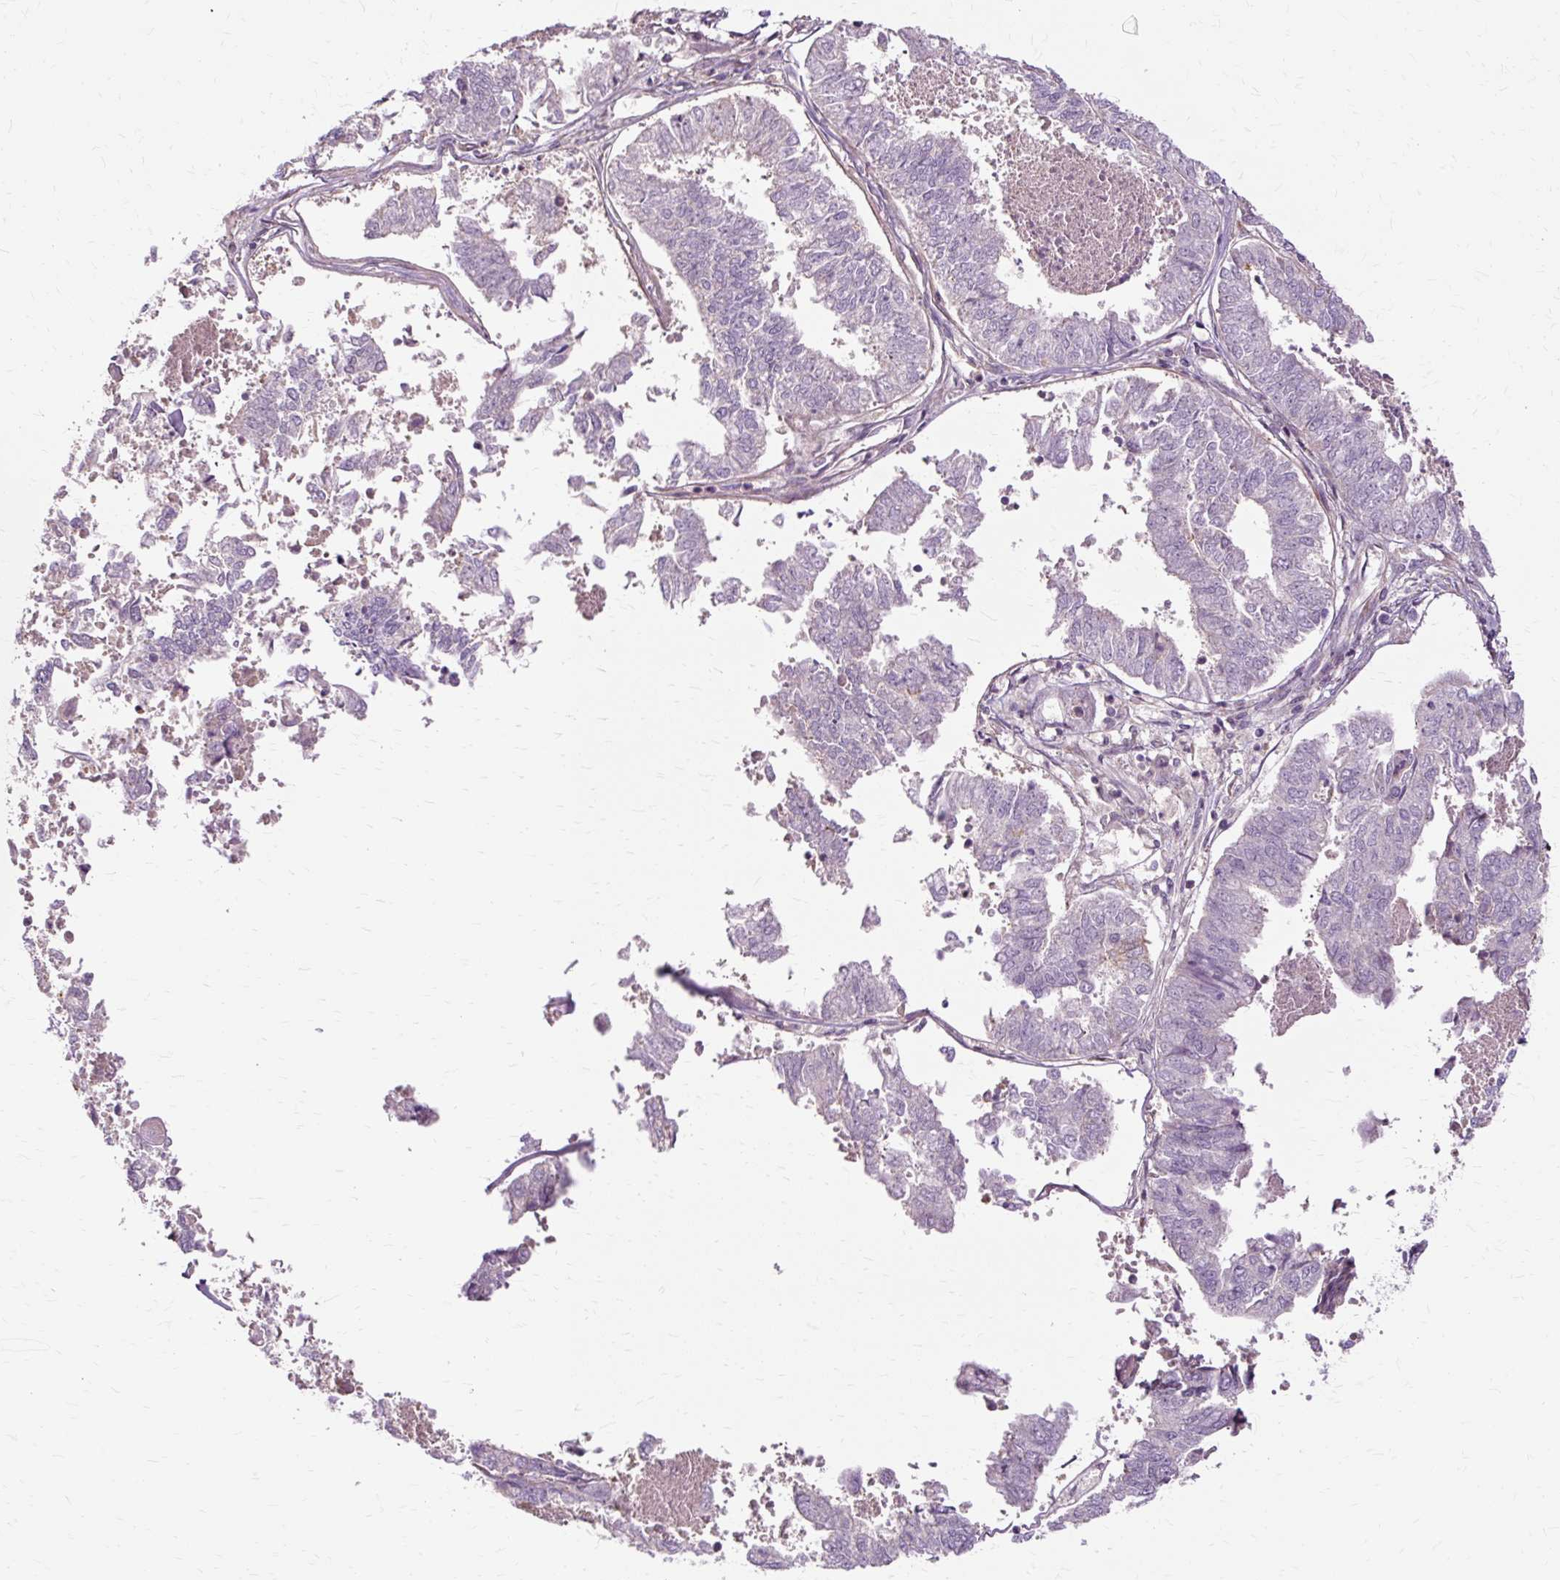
{"staining": {"intensity": "negative", "quantity": "none", "location": "none"}, "tissue": "endometrial cancer", "cell_type": "Tumor cells", "image_type": "cancer", "snomed": [{"axis": "morphology", "description": "Adenocarcinoma, NOS"}, {"axis": "topography", "description": "Endometrium"}], "caption": "Immunohistochemistry (IHC) histopathology image of neoplastic tissue: endometrial adenocarcinoma stained with DAB reveals no significant protein expression in tumor cells.", "gene": "TSPAN8", "patient": {"sex": "female", "age": 73}}